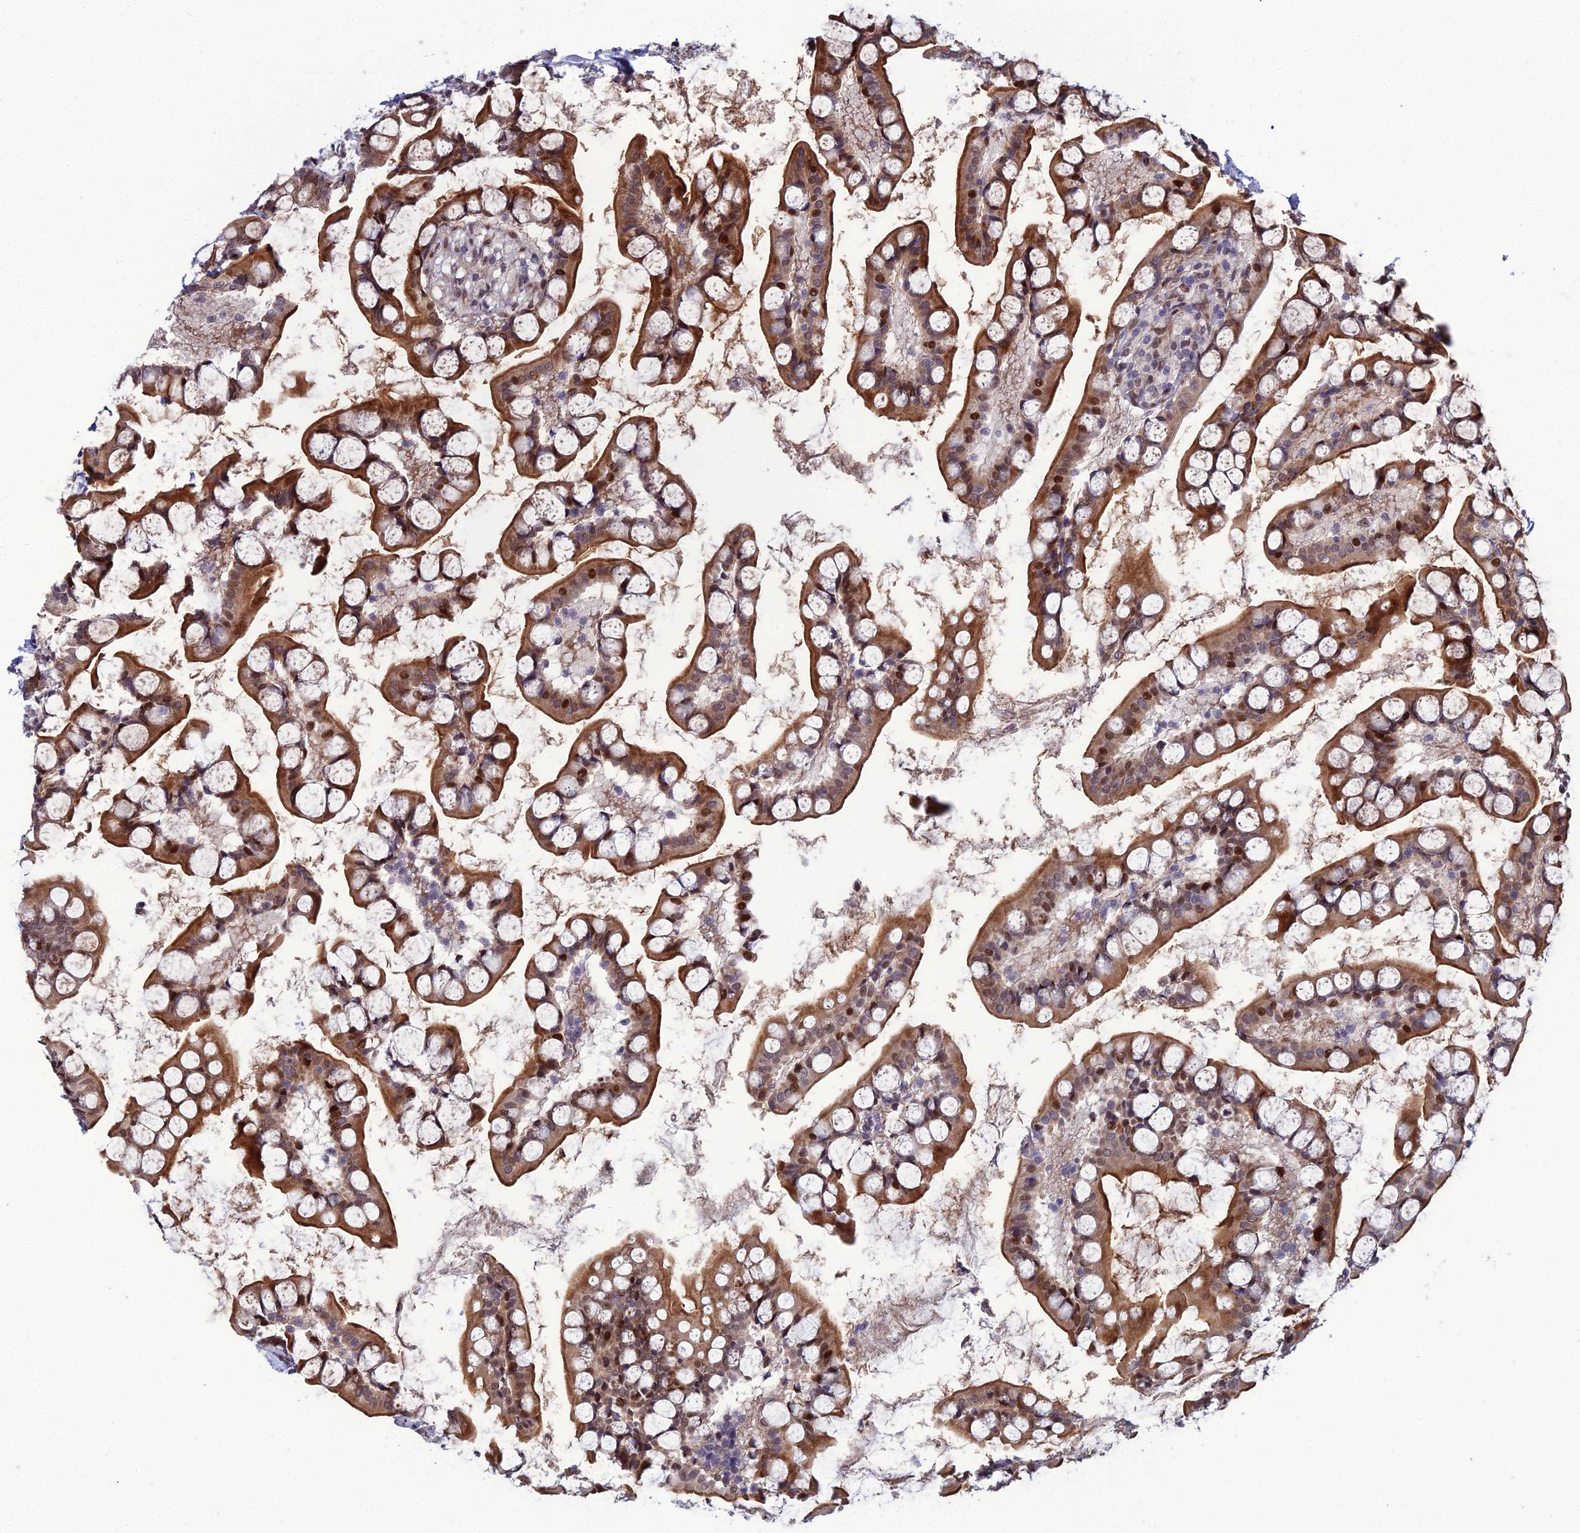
{"staining": {"intensity": "moderate", "quantity": ">75%", "location": "cytoplasmic/membranous,nuclear"}, "tissue": "small intestine", "cell_type": "Glandular cells", "image_type": "normal", "snomed": [{"axis": "morphology", "description": "Normal tissue, NOS"}, {"axis": "topography", "description": "Small intestine"}], "caption": "An immunohistochemistry (IHC) image of normal tissue is shown. Protein staining in brown shows moderate cytoplasmic/membranous,nuclear positivity in small intestine within glandular cells. The protein of interest is shown in brown color, while the nuclei are stained blue.", "gene": "ZNF668", "patient": {"sex": "male", "age": 52}}